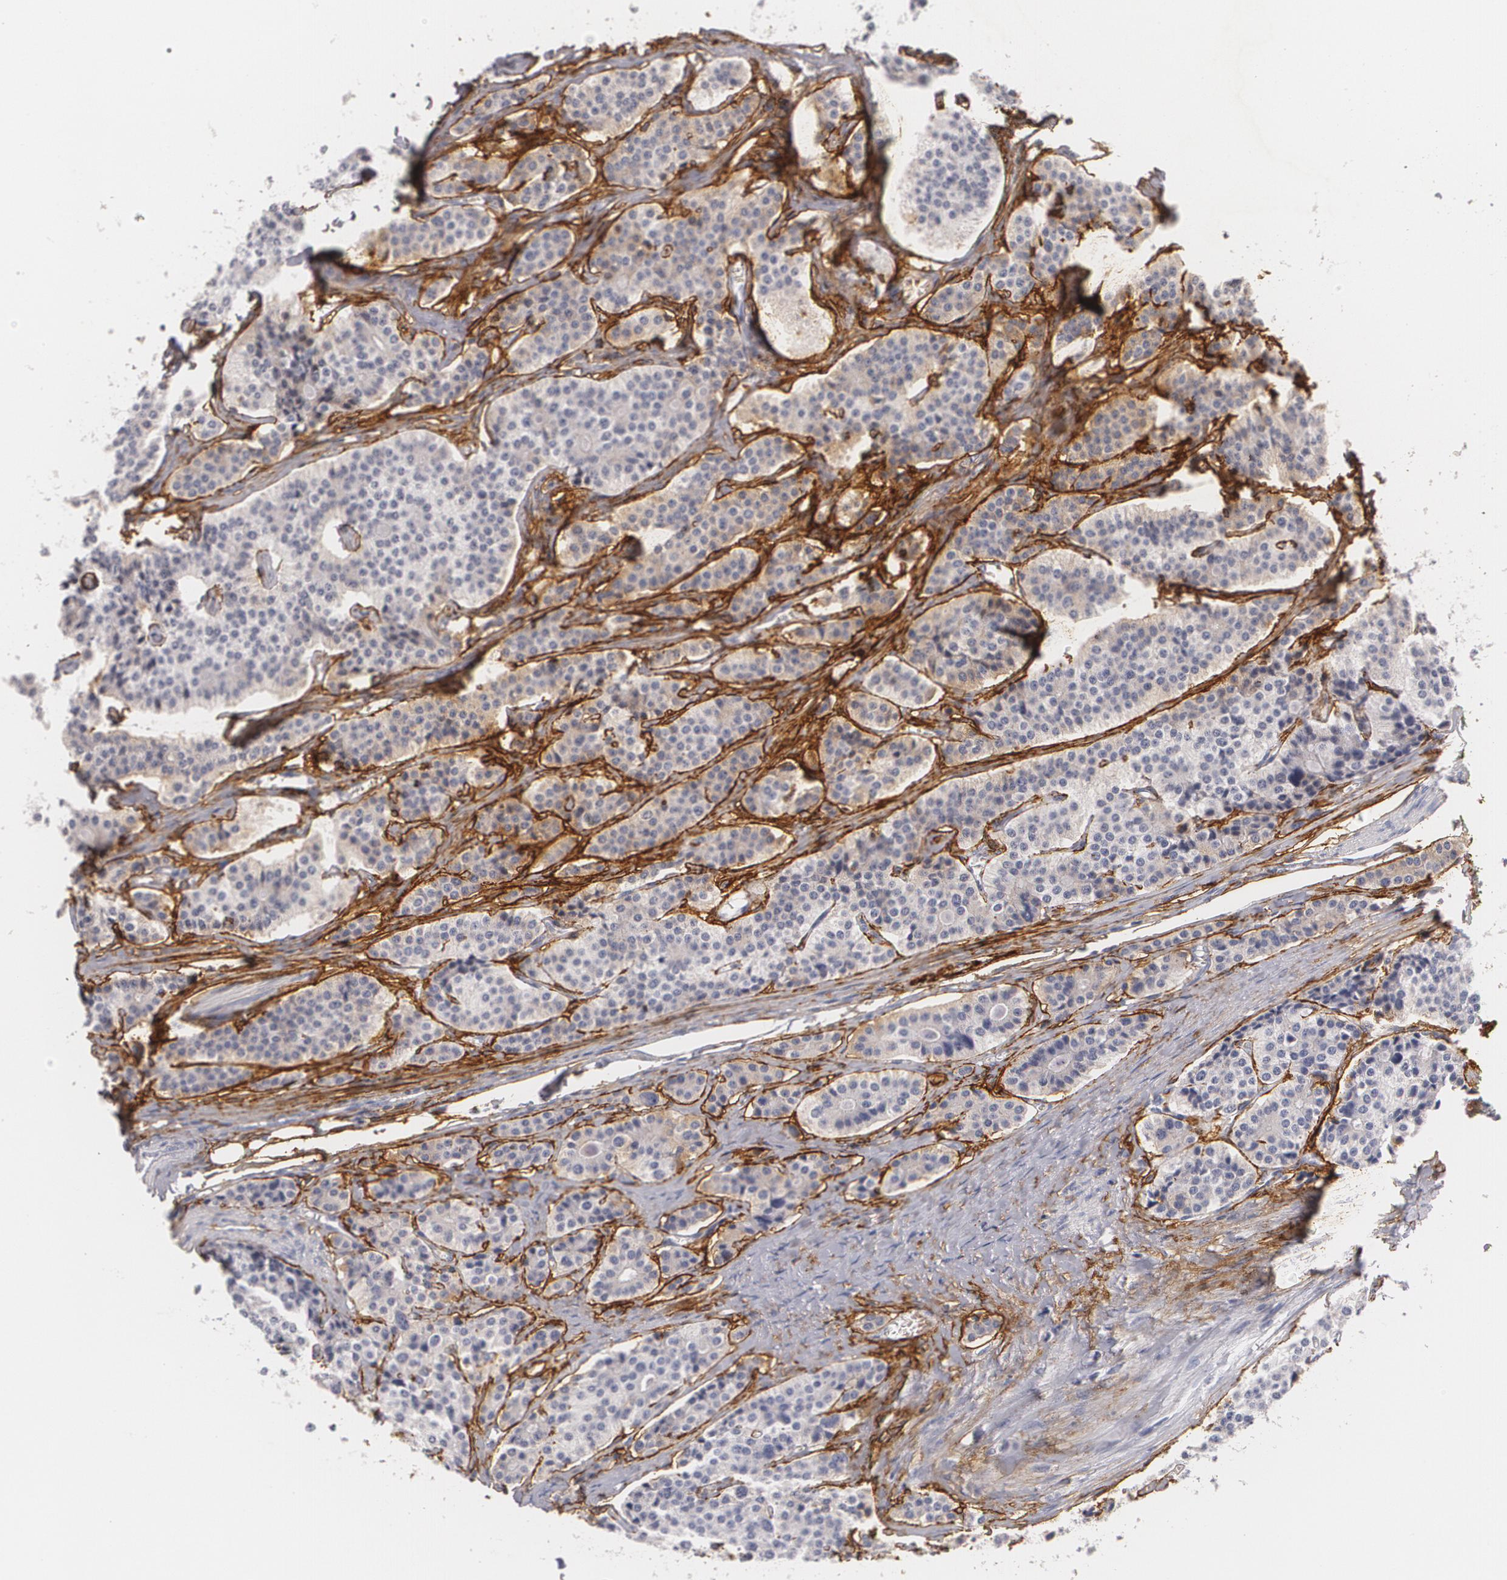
{"staining": {"intensity": "negative", "quantity": "none", "location": "none"}, "tissue": "carcinoid", "cell_type": "Tumor cells", "image_type": "cancer", "snomed": [{"axis": "morphology", "description": "Carcinoid, malignant, NOS"}, {"axis": "topography", "description": "Small intestine"}], "caption": "The image displays no significant positivity in tumor cells of malignant carcinoid.", "gene": "NGFR", "patient": {"sex": "male", "age": 63}}